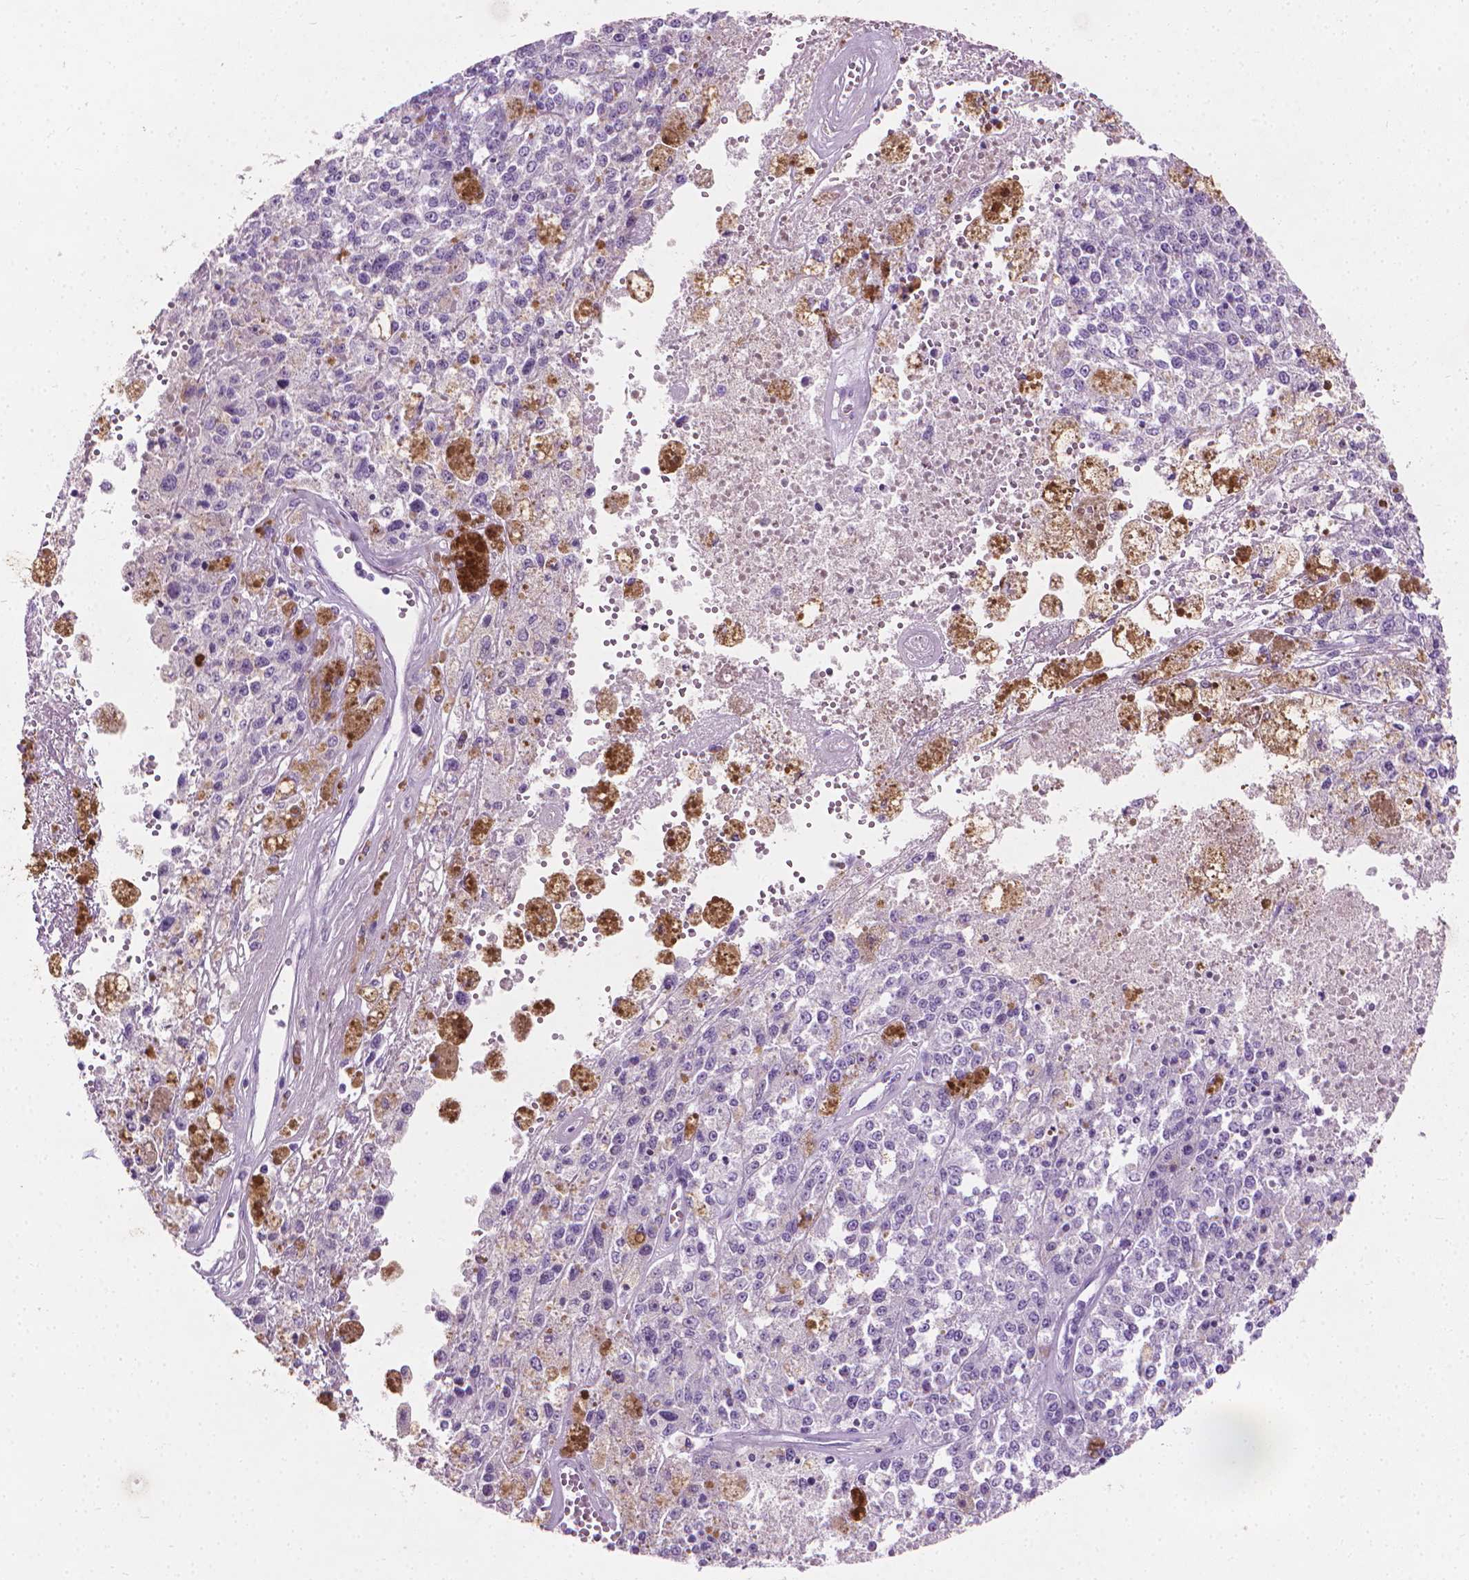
{"staining": {"intensity": "negative", "quantity": "none", "location": "none"}, "tissue": "melanoma", "cell_type": "Tumor cells", "image_type": "cancer", "snomed": [{"axis": "morphology", "description": "Malignant melanoma, Metastatic site"}, {"axis": "topography", "description": "Lymph node"}], "caption": "Melanoma was stained to show a protein in brown. There is no significant positivity in tumor cells. (IHC, brightfield microscopy, high magnification).", "gene": "KRT73", "patient": {"sex": "female", "age": 64}}